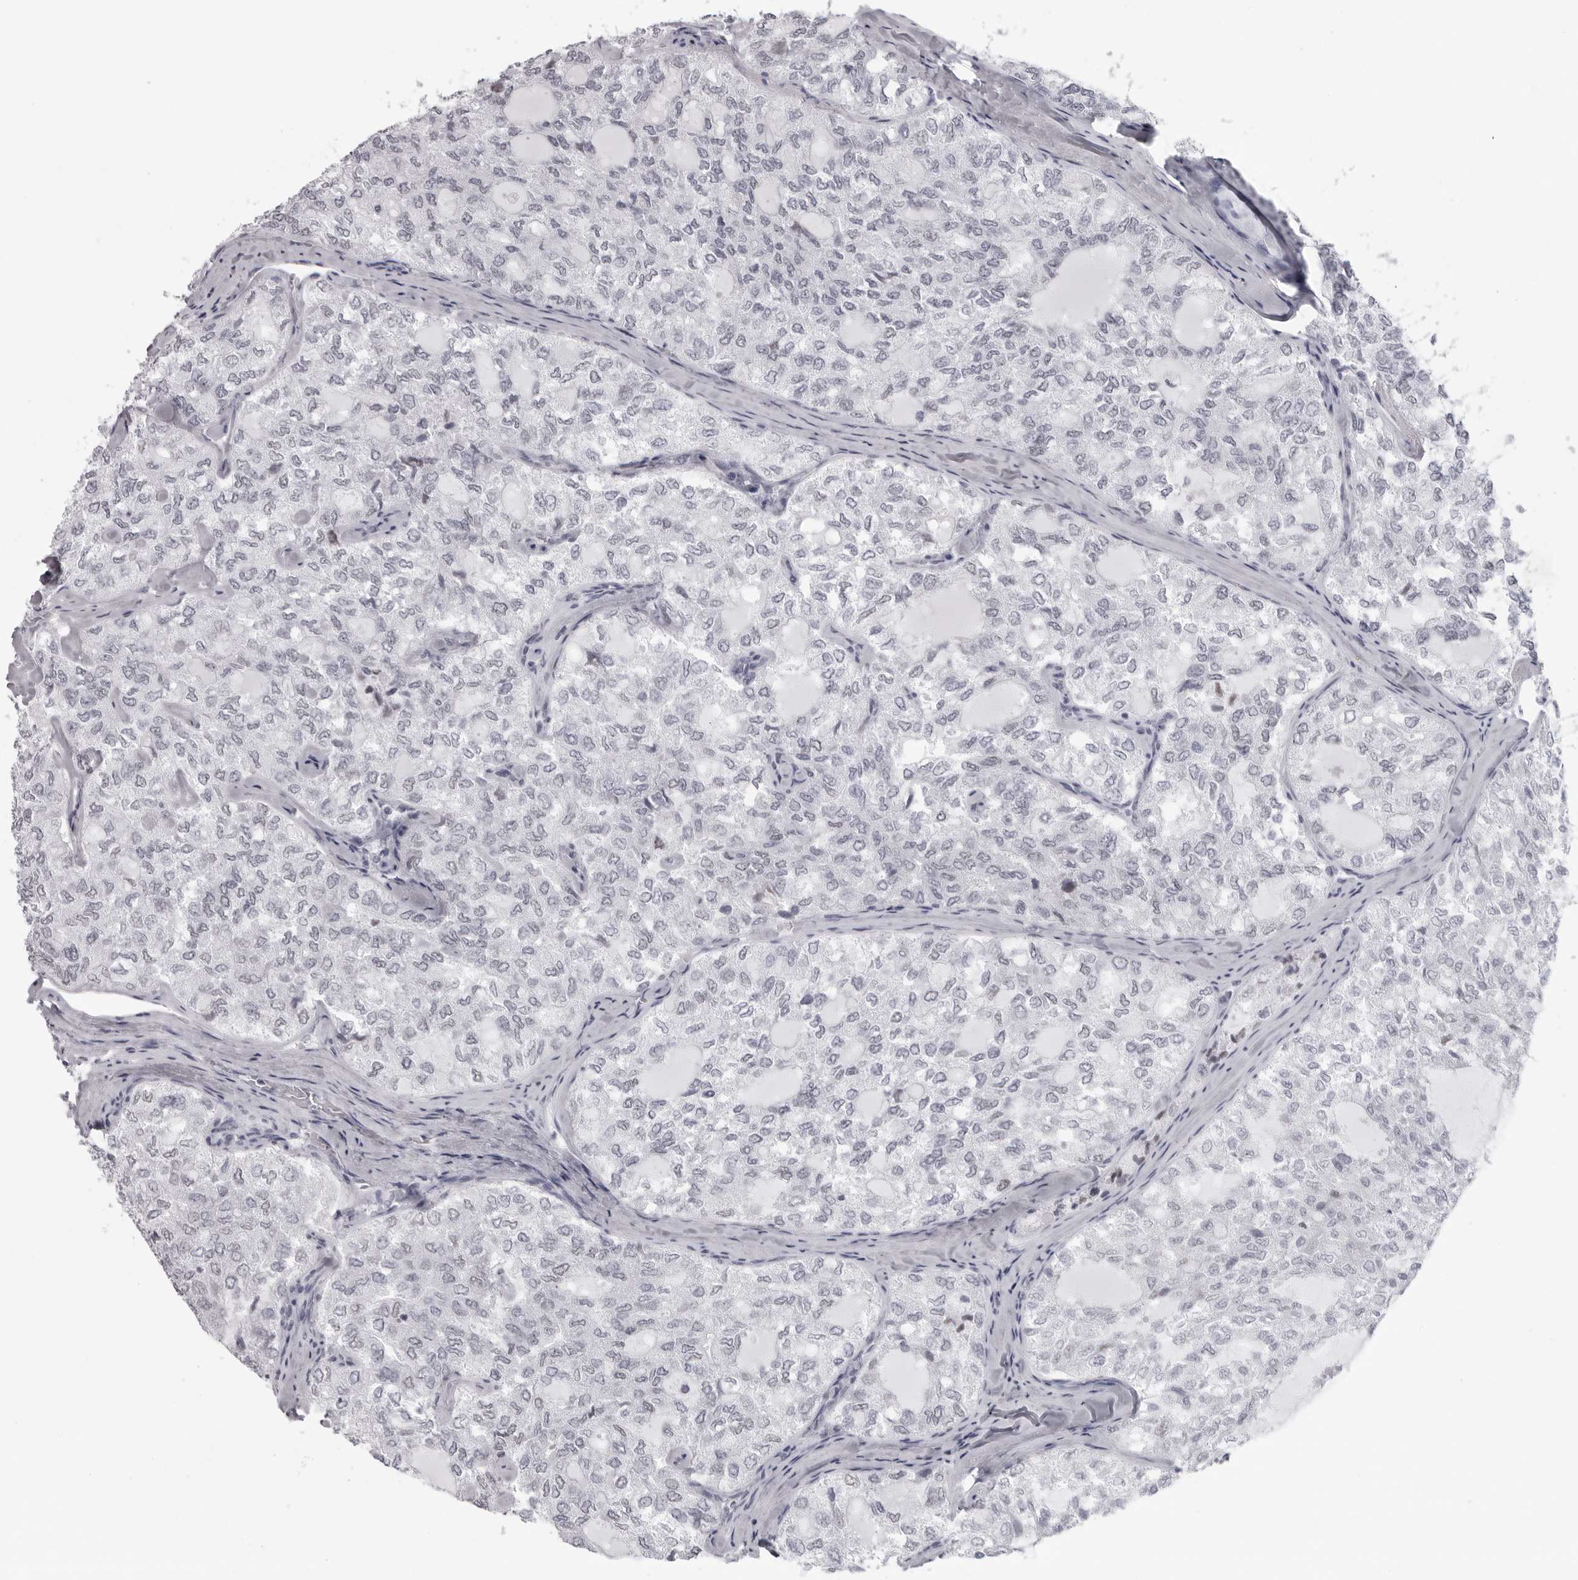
{"staining": {"intensity": "negative", "quantity": "none", "location": "none"}, "tissue": "thyroid cancer", "cell_type": "Tumor cells", "image_type": "cancer", "snomed": [{"axis": "morphology", "description": "Follicular adenoma carcinoma, NOS"}, {"axis": "topography", "description": "Thyroid gland"}], "caption": "High magnification brightfield microscopy of thyroid follicular adenoma carcinoma stained with DAB (3,3'-diaminobenzidine) (brown) and counterstained with hematoxylin (blue): tumor cells show no significant staining.", "gene": "ESPN", "patient": {"sex": "male", "age": 75}}